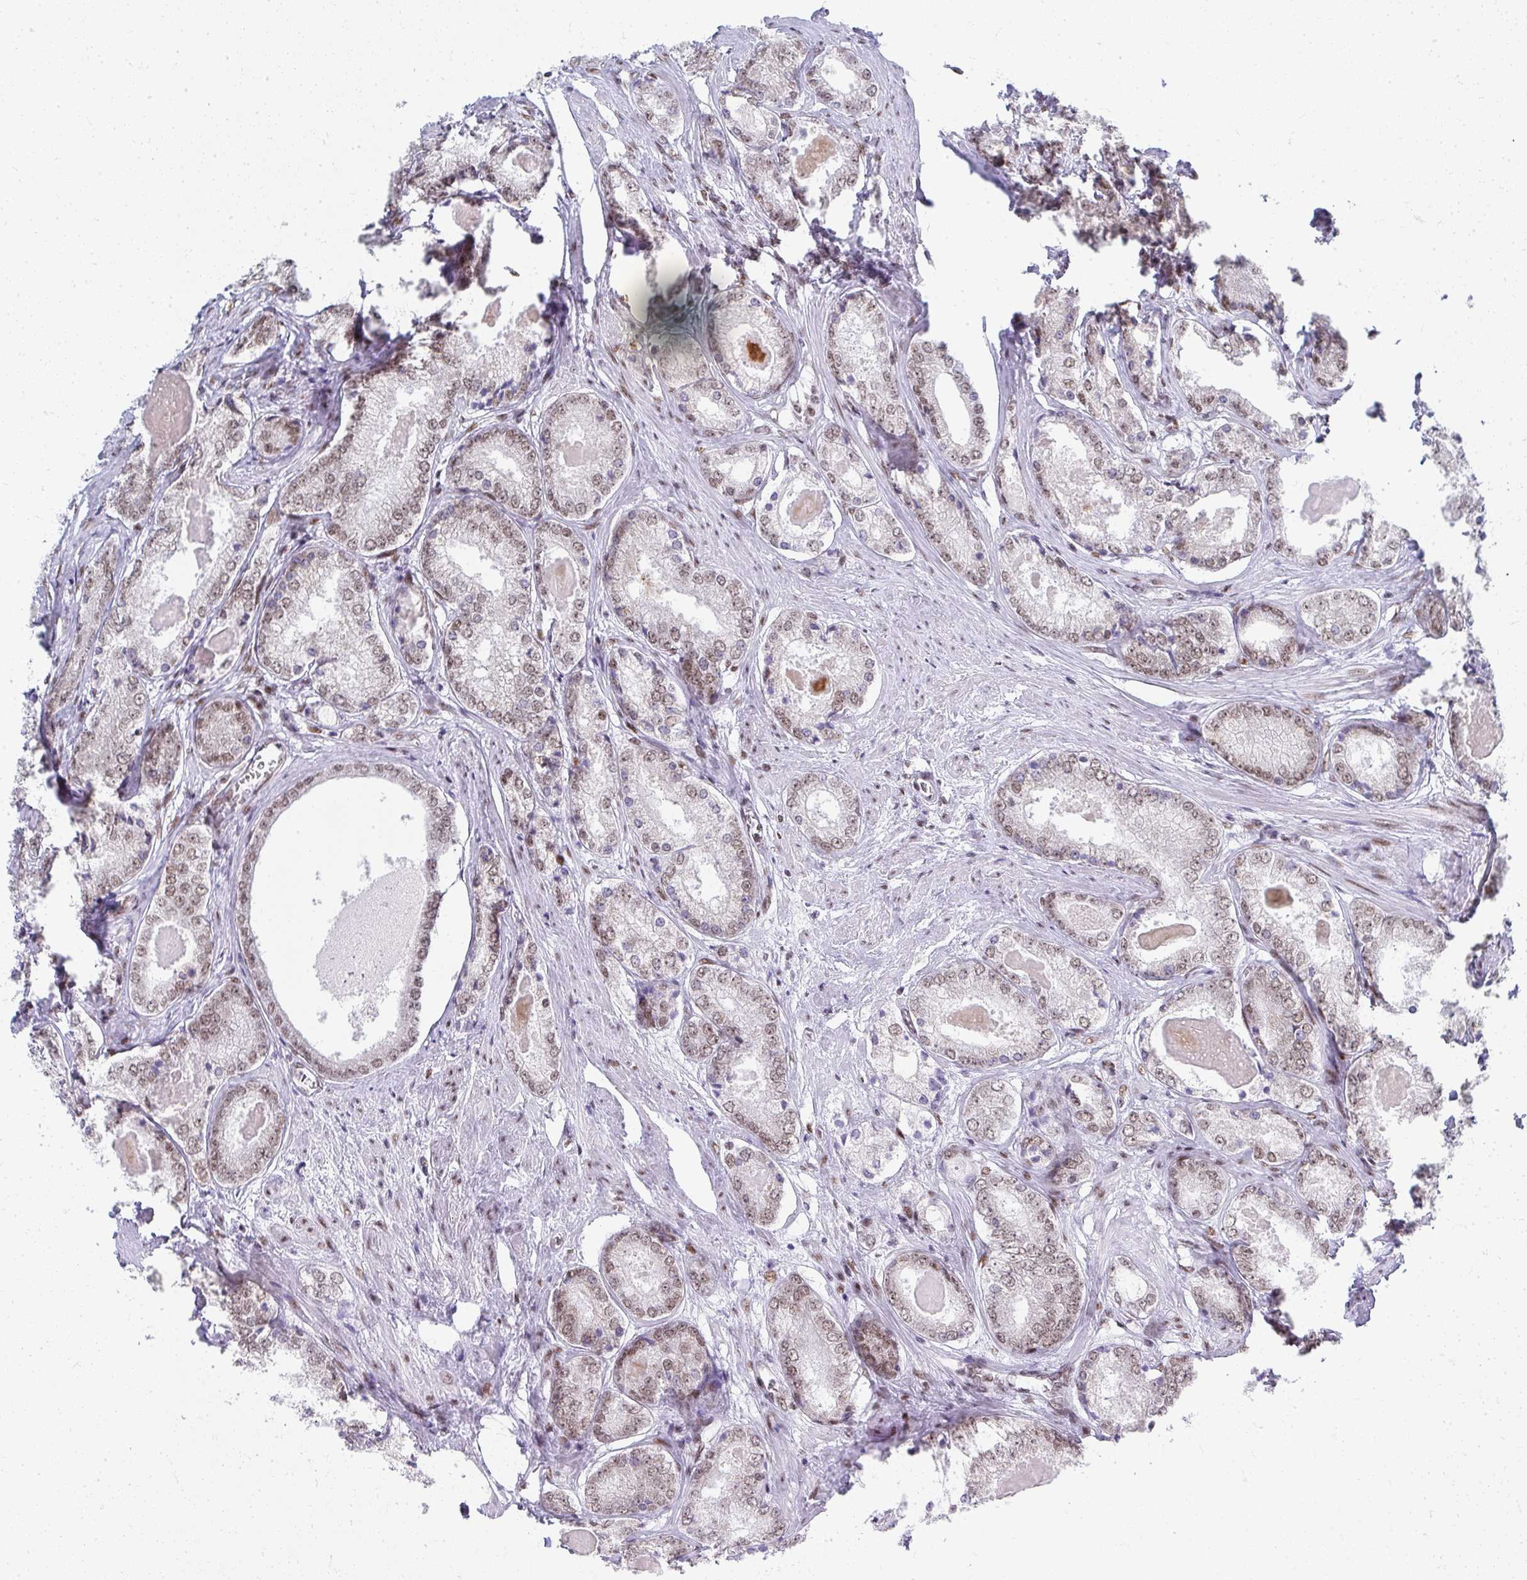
{"staining": {"intensity": "weak", "quantity": ">75%", "location": "nuclear"}, "tissue": "prostate cancer", "cell_type": "Tumor cells", "image_type": "cancer", "snomed": [{"axis": "morphology", "description": "Adenocarcinoma, NOS"}, {"axis": "morphology", "description": "Adenocarcinoma, Low grade"}, {"axis": "topography", "description": "Prostate"}], "caption": "Immunohistochemistry staining of prostate cancer, which exhibits low levels of weak nuclear positivity in about >75% of tumor cells indicating weak nuclear protein positivity. The staining was performed using DAB (3,3'-diaminobenzidine) (brown) for protein detection and nuclei were counterstained in hematoxylin (blue).", "gene": "CREBBP", "patient": {"sex": "male", "age": 68}}